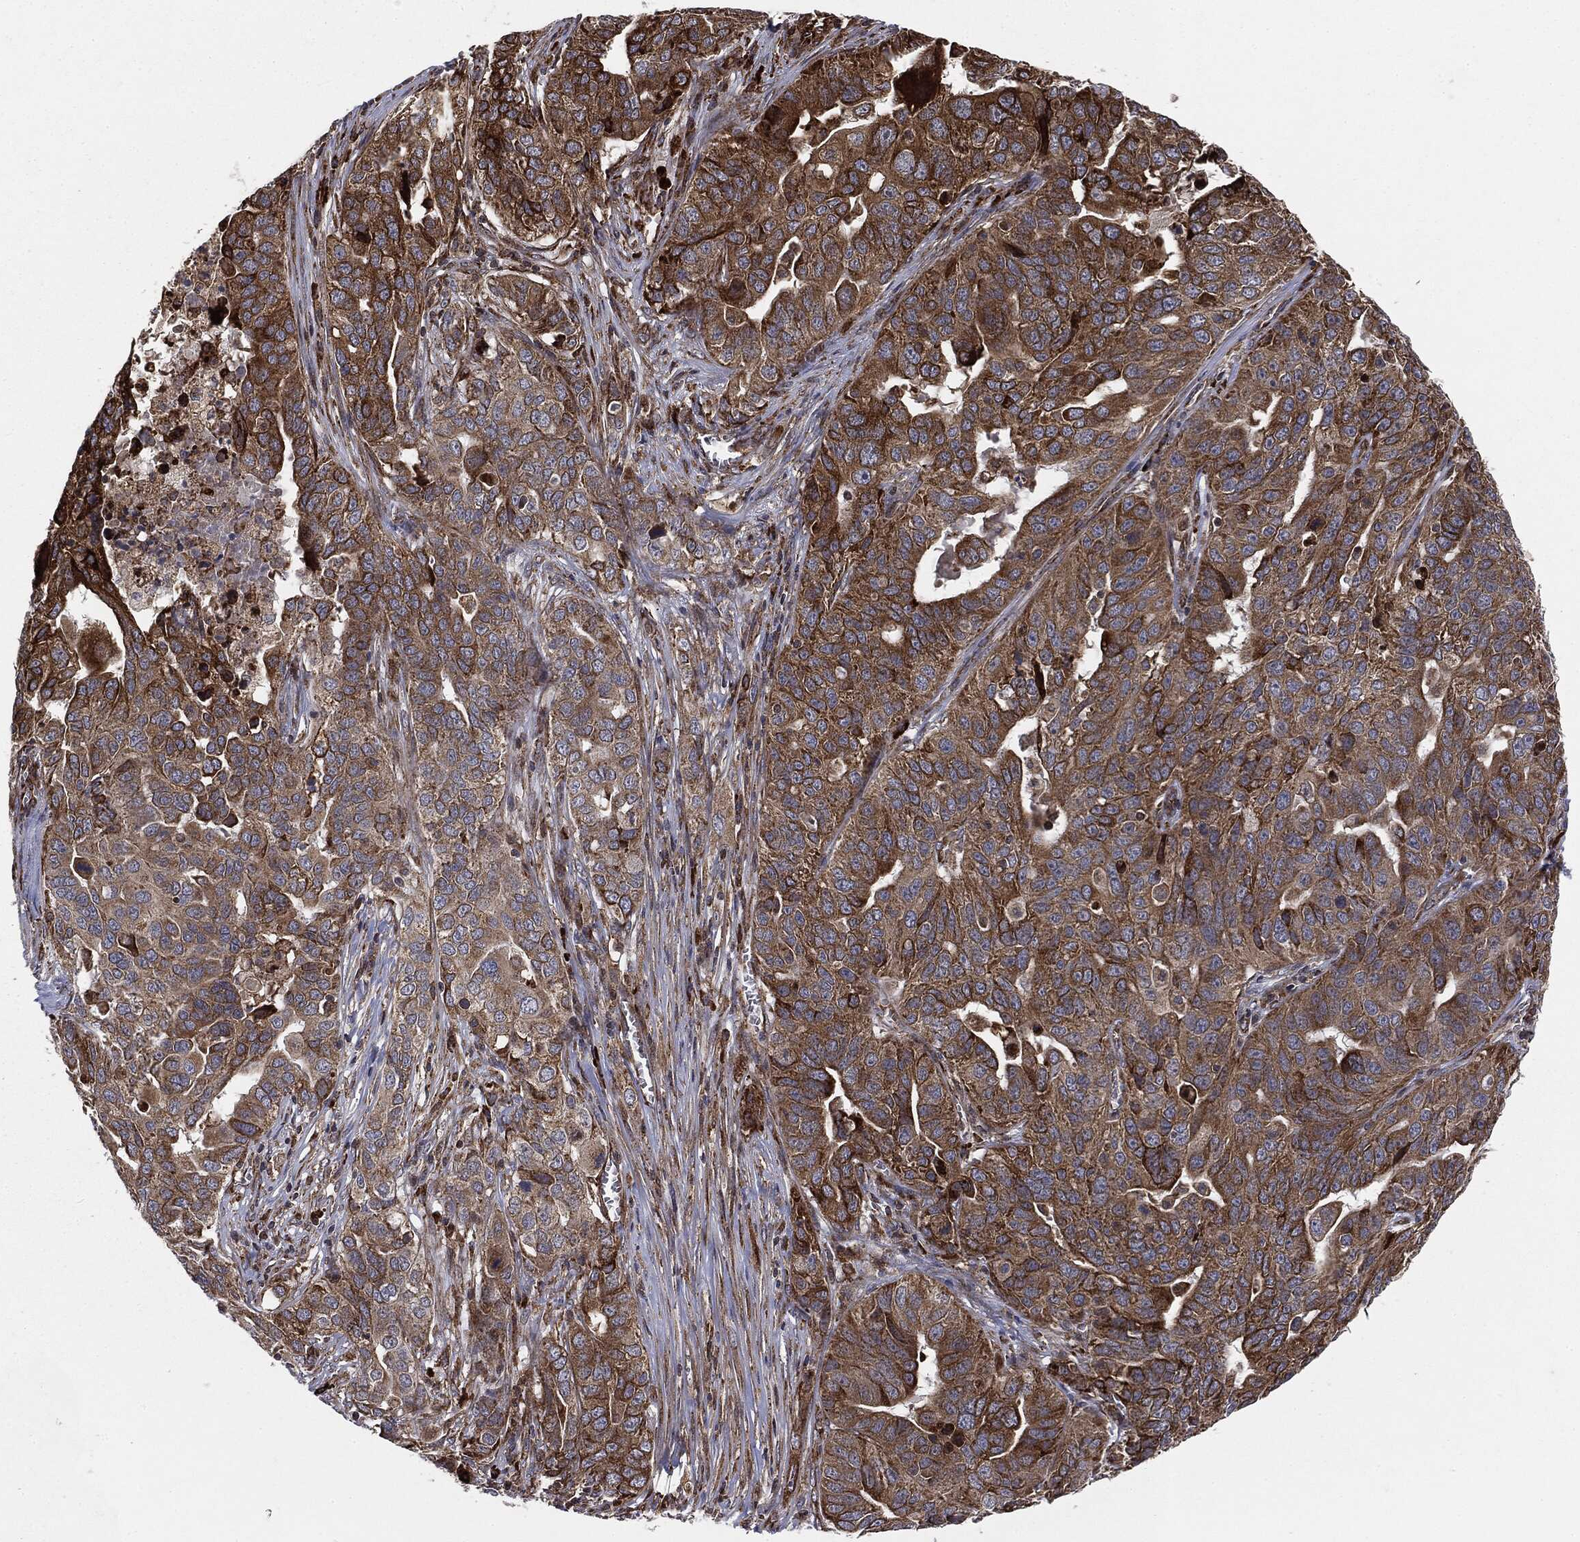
{"staining": {"intensity": "moderate", "quantity": ">75%", "location": "cytoplasmic/membranous"}, "tissue": "ovarian cancer", "cell_type": "Tumor cells", "image_type": "cancer", "snomed": [{"axis": "morphology", "description": "Carcinoma, endometroid"}, {"axis": "topography", "description": "Soft tissue"}, {"axis": "topography", "description": "Ovary"}], "caption": "Protein expression analysis of ovarian cancer shows moderate cytoplasmic/membranous expression in about >75% of tumor cells.", "gene": "CYLD", "patient": {"sex": "female", "age": 52}}